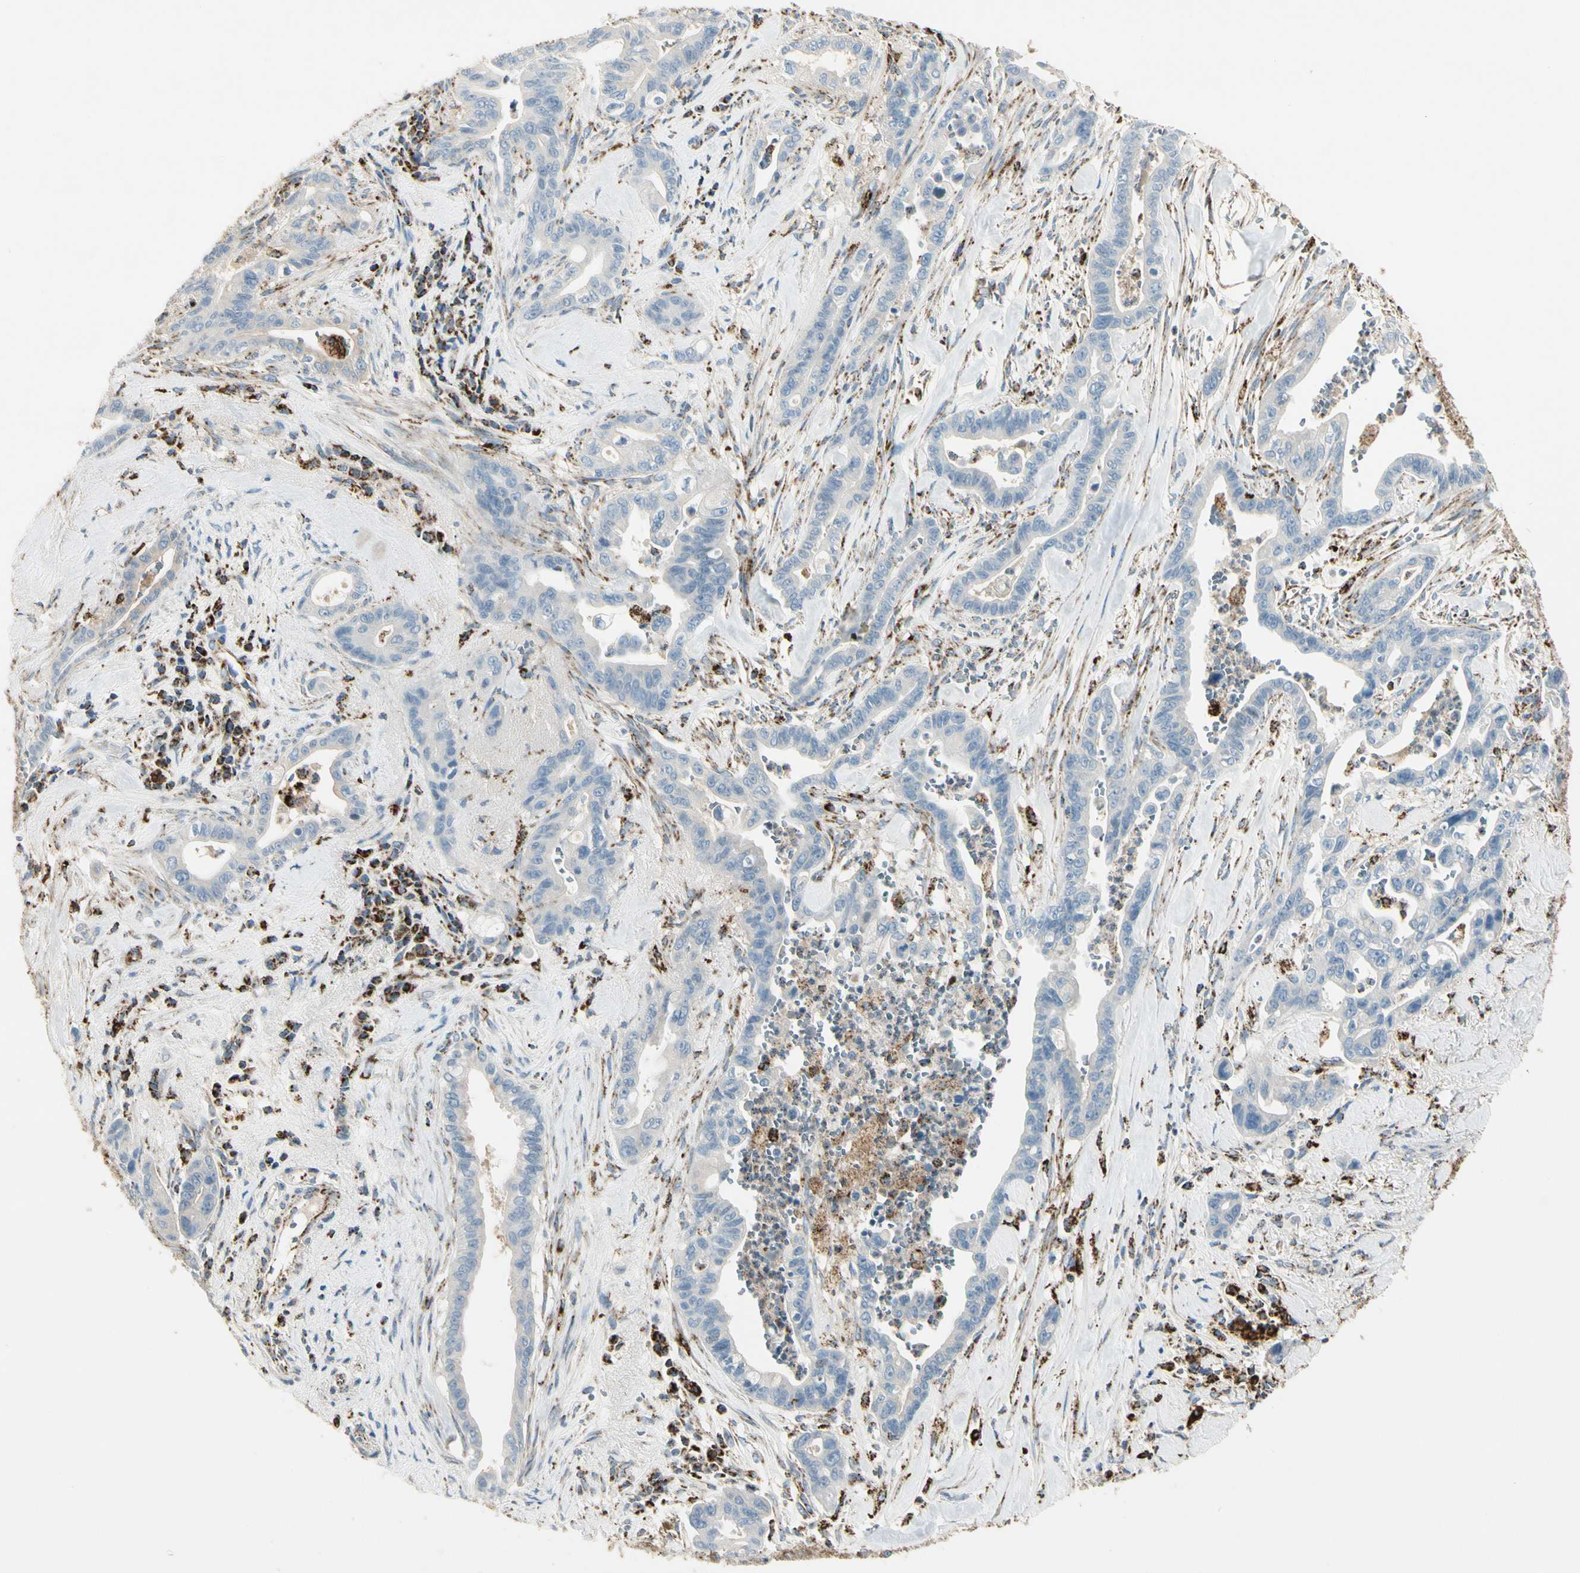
{"staining": {"intensity": "negative", "quantity": "none", "location": "none"}, "tissue": "pancreatic cancer", "cell_type": "Tumor cells", "image_type": "cancer", "snomed": [{"axis": "morphology", "description": "Adenocarcinoma, NOS"}, {"axis": "topography", "description": "Pancreas"}], "caption": "The histopathology image demonstrates no significant staining in tumor cells of pancreatic cancer (adenocarcinoma).", "gene": "ME2", "patient": {"sex": "male", "age": 70}}